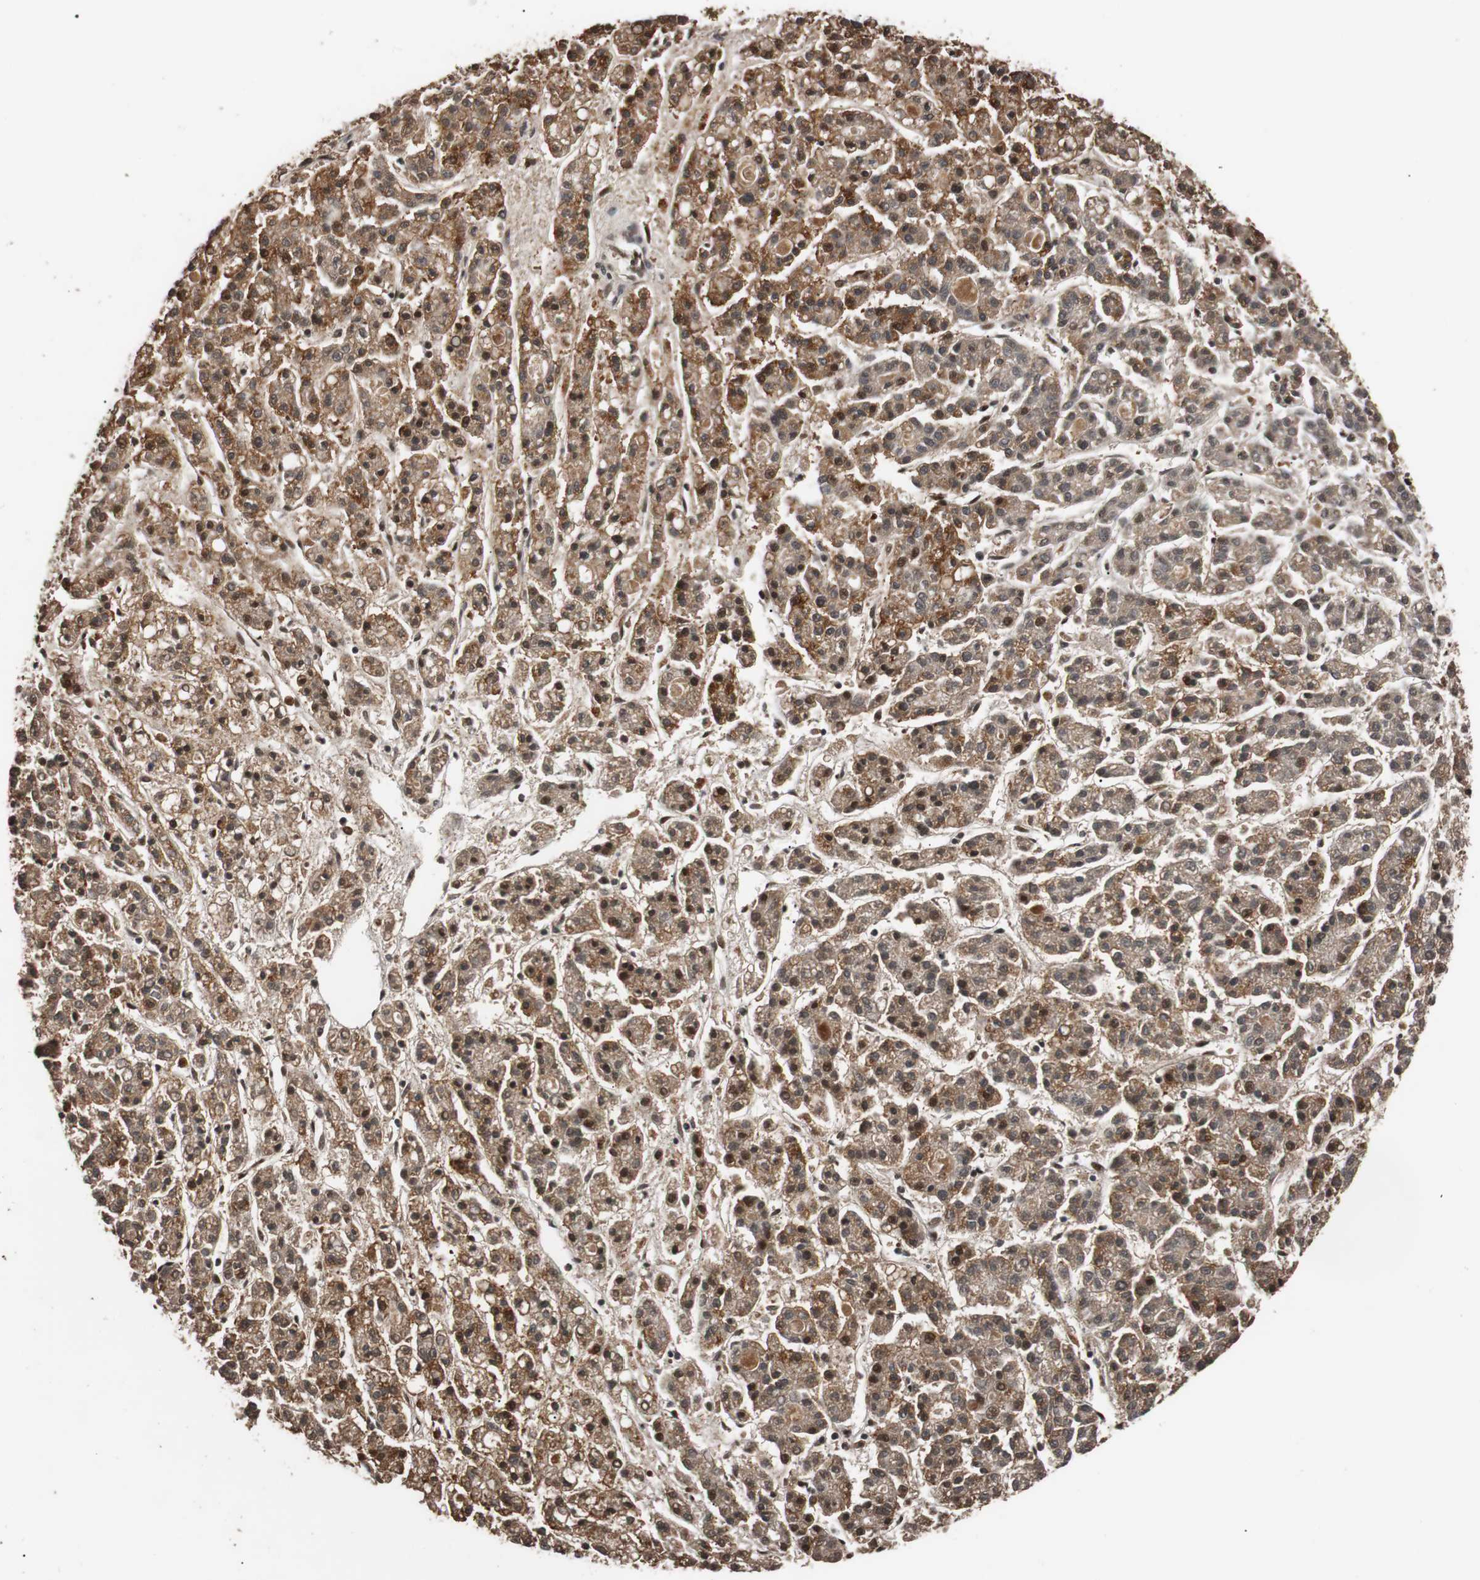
{"staining": {"intensity": "strong", "quantity": ">75%", "location": "cytoplasmic/membranous,nuclear"}, "tissue": "liver cancer", "cell_type": "Tumor cells", "image_type": "cancer", "snomed": [{"axis": "morphology", "description": "Carcinoma, Hepatocellular, NOS"}, {"axis": "topography", "description": "Liver"}], "caption": "This image shows immunohistochemistry staining of hepatocellular carcinoma (liver), with high strong cytoplasmic/membranous and nuclear positivity in approximately >75% of tumor cells.", "gene": "USP31", "patient": {"sex": "male", "age": 70}}